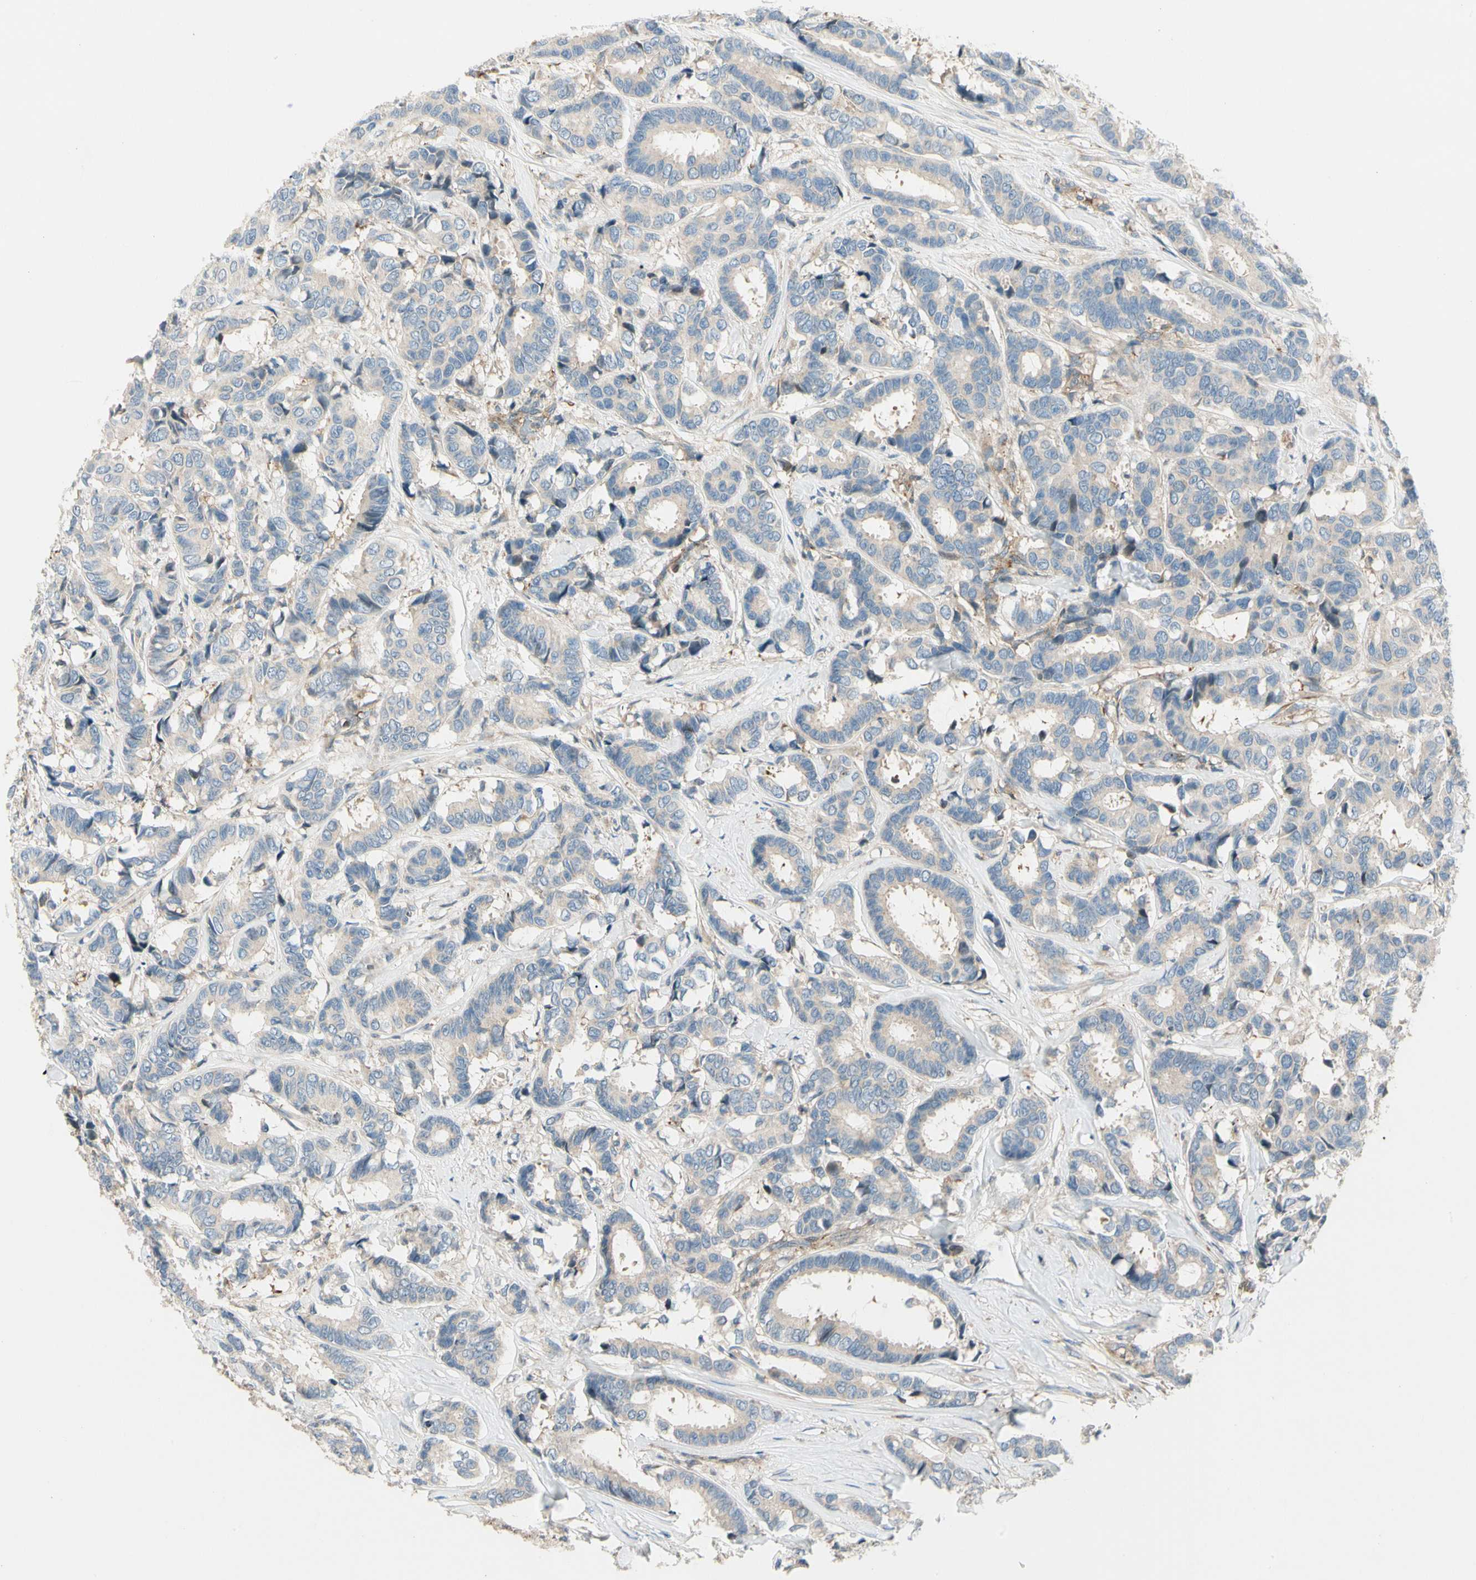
{"staining": {"intensity": "weak", "quantity": ">75%", "location": "cytoplasmic/membranous"}, "tissue": "breast cancer", "cell_type": "Tumor cells", "image_type": "cancer", "snomed": [{"axis": "morphology", "description": "Duct carcinoma"}, {"axis": "topography", "description": "Breast"}], "caption": "Immunohistochemical staining of breast intraductal carcinoma reveals low levels of weak cytoplasmic/membranous protein expression in approximately >75% of tumor cells.", "gene": "CDH6", "patient": {"sex": "female", "age": 87}}